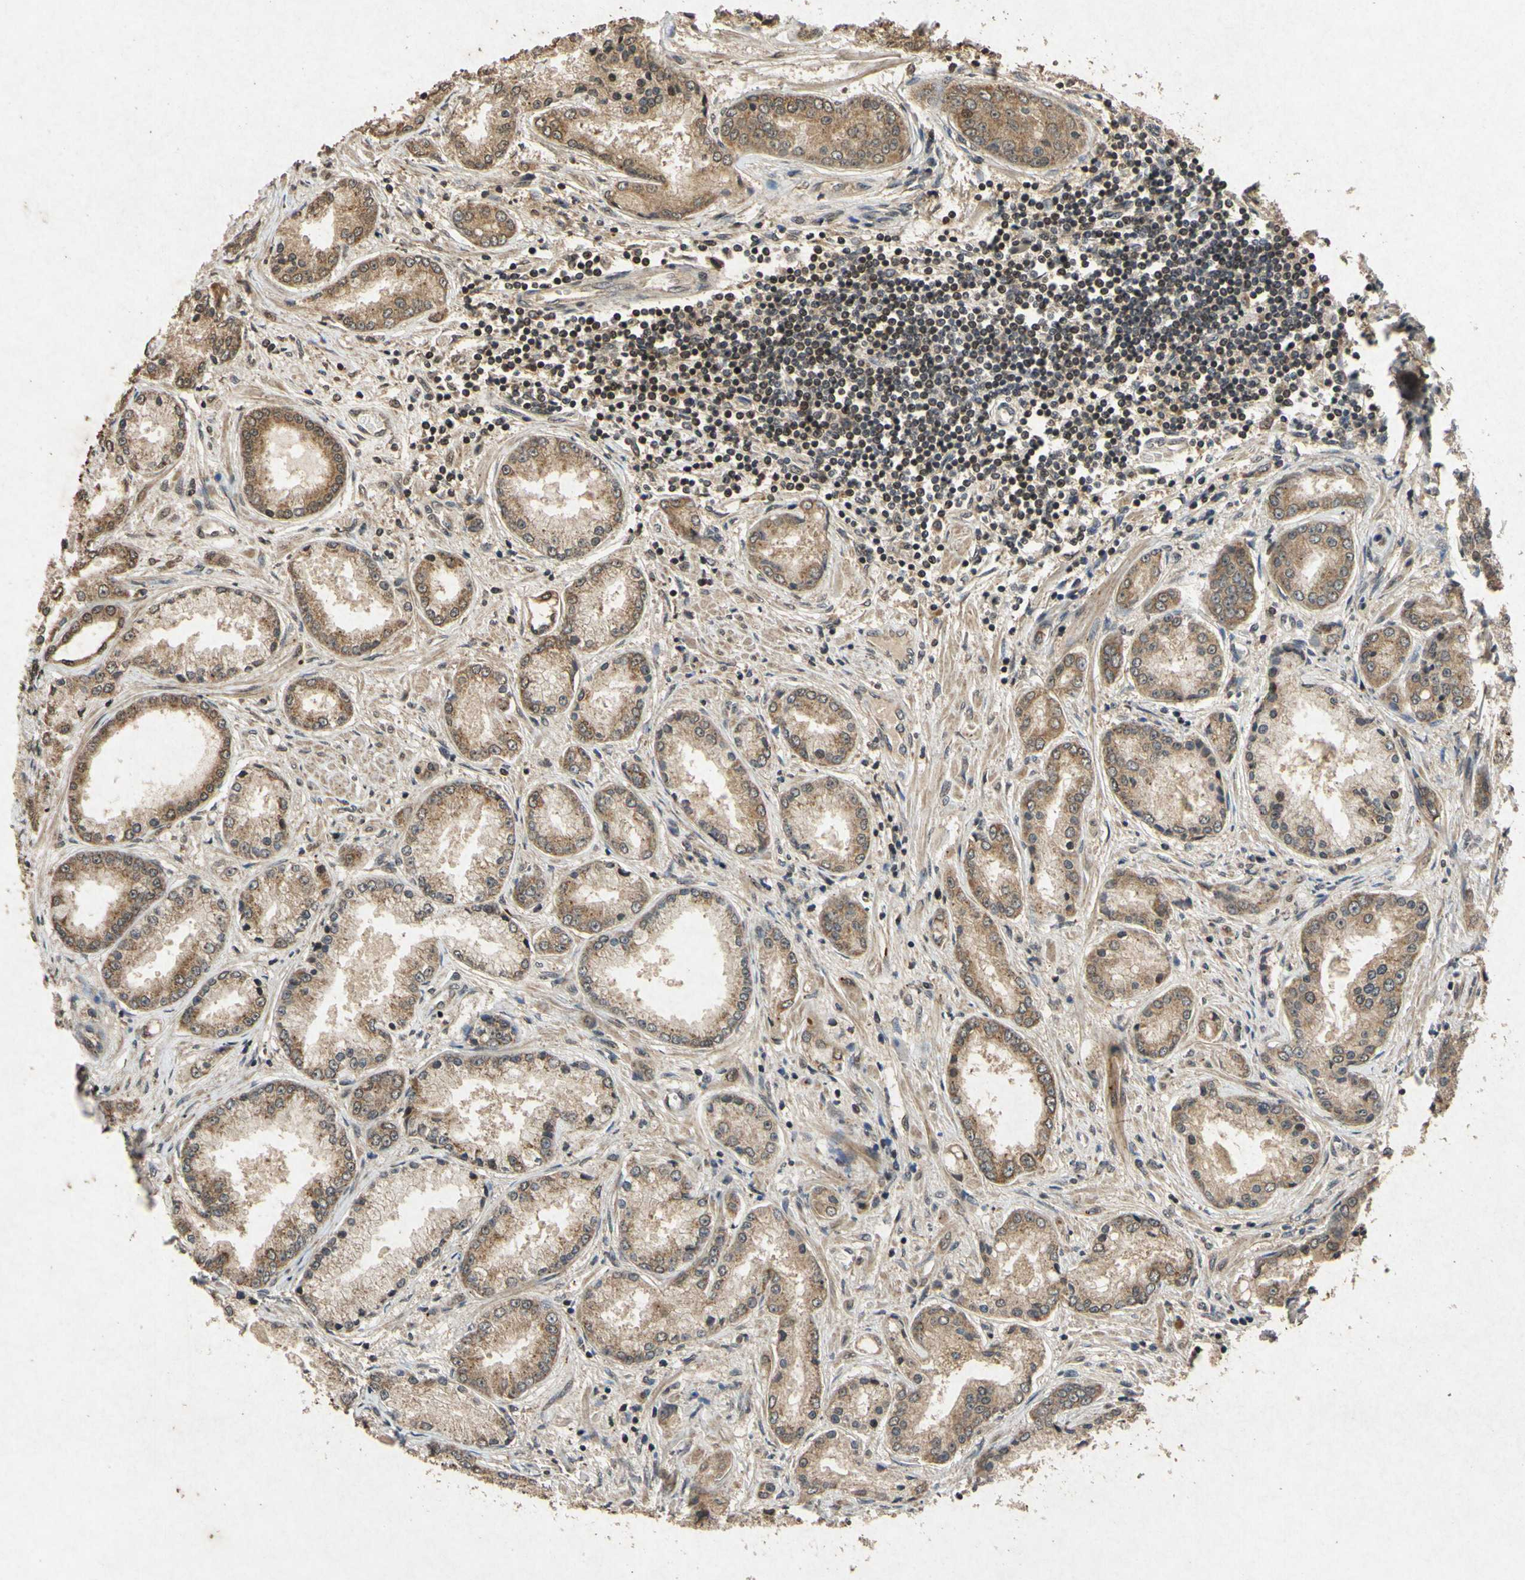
{"staining": {"intensity": "moderate", "quantity": ">75%", "location": "cytoplasmic/membranous"}, "tissue": "prostate cancer", "cell_type": "Tumor cells", "image_type": "cancer", "snomed": [{"axis": "morphology", "description": "Adenocarcinoma, High grade"}, {"axis": "topography", "description": "Prostate"}], "caption": "IHC of human adenocarcinoma (high-grade) (prostate) shows medium levels of moderate cytoplasmic/membranous expression in approximately >75% of tumor cells.", "gene": "ATP6V1H", "patient": {"sex": "male", "age": 59}}